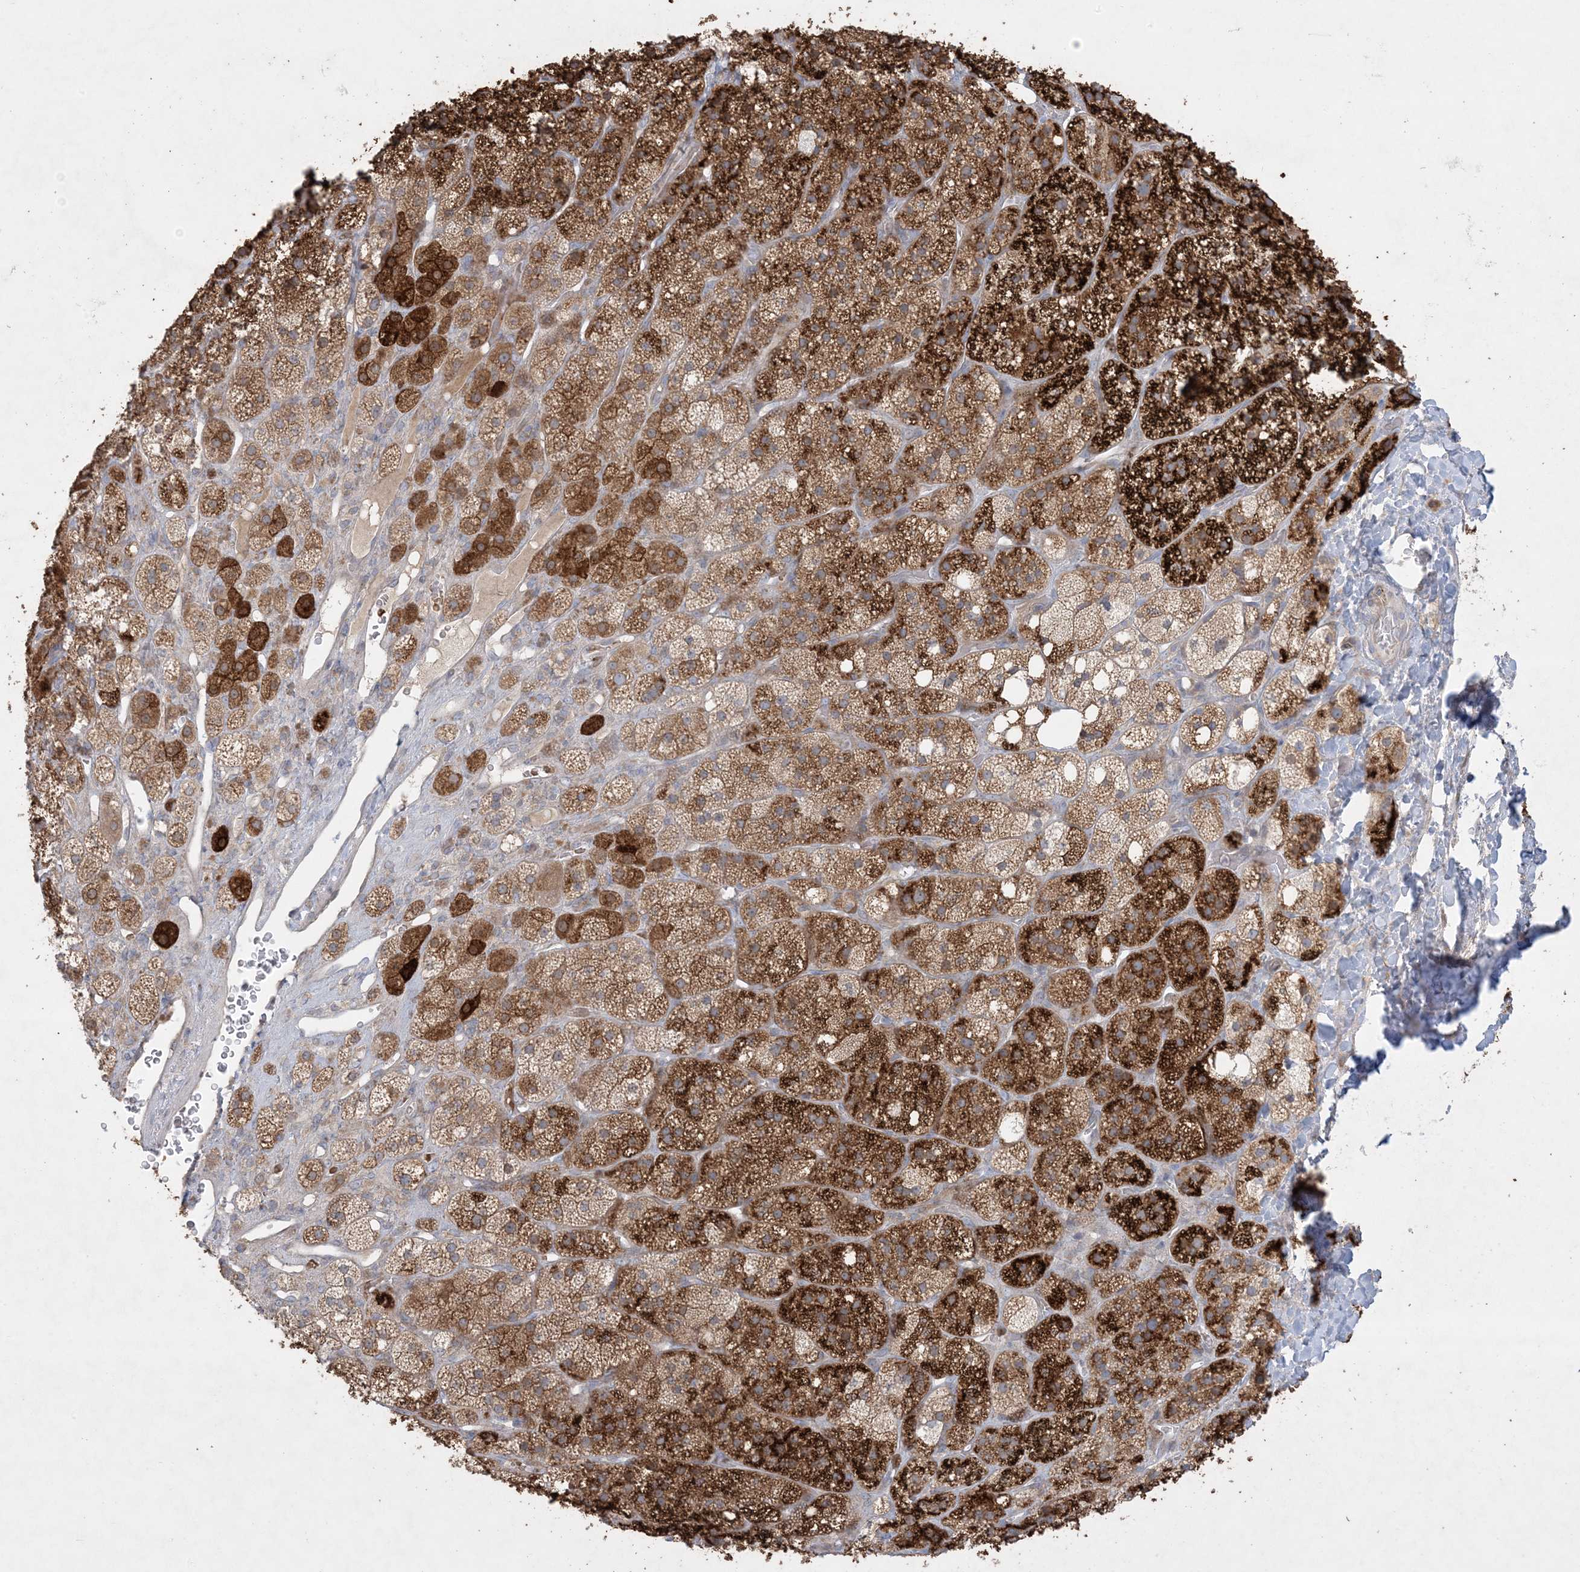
{"staining": {"intensity": "strong", "quantity": ">75%", "location": "cytoplasmic/membranous"}, "tissue": "adrenal gland", "cell_type": "Glandular cells", "image_type": "normal", "snomed": [{"axis": "morphology", "description": "Normal tissue, NOS"}, {"axis": "topography", "description": "Adrenal gland"}], "caption": "DAB (3,3'-diaminobenzidine) immunohistochemical staining of unremarkable human adrenal gland exhibits strong cytoplasmic/membranous protein staining in about >75% of glandular cells.", "gene": "MMGT1", "patient": {"sex": "male", "age": 61}}